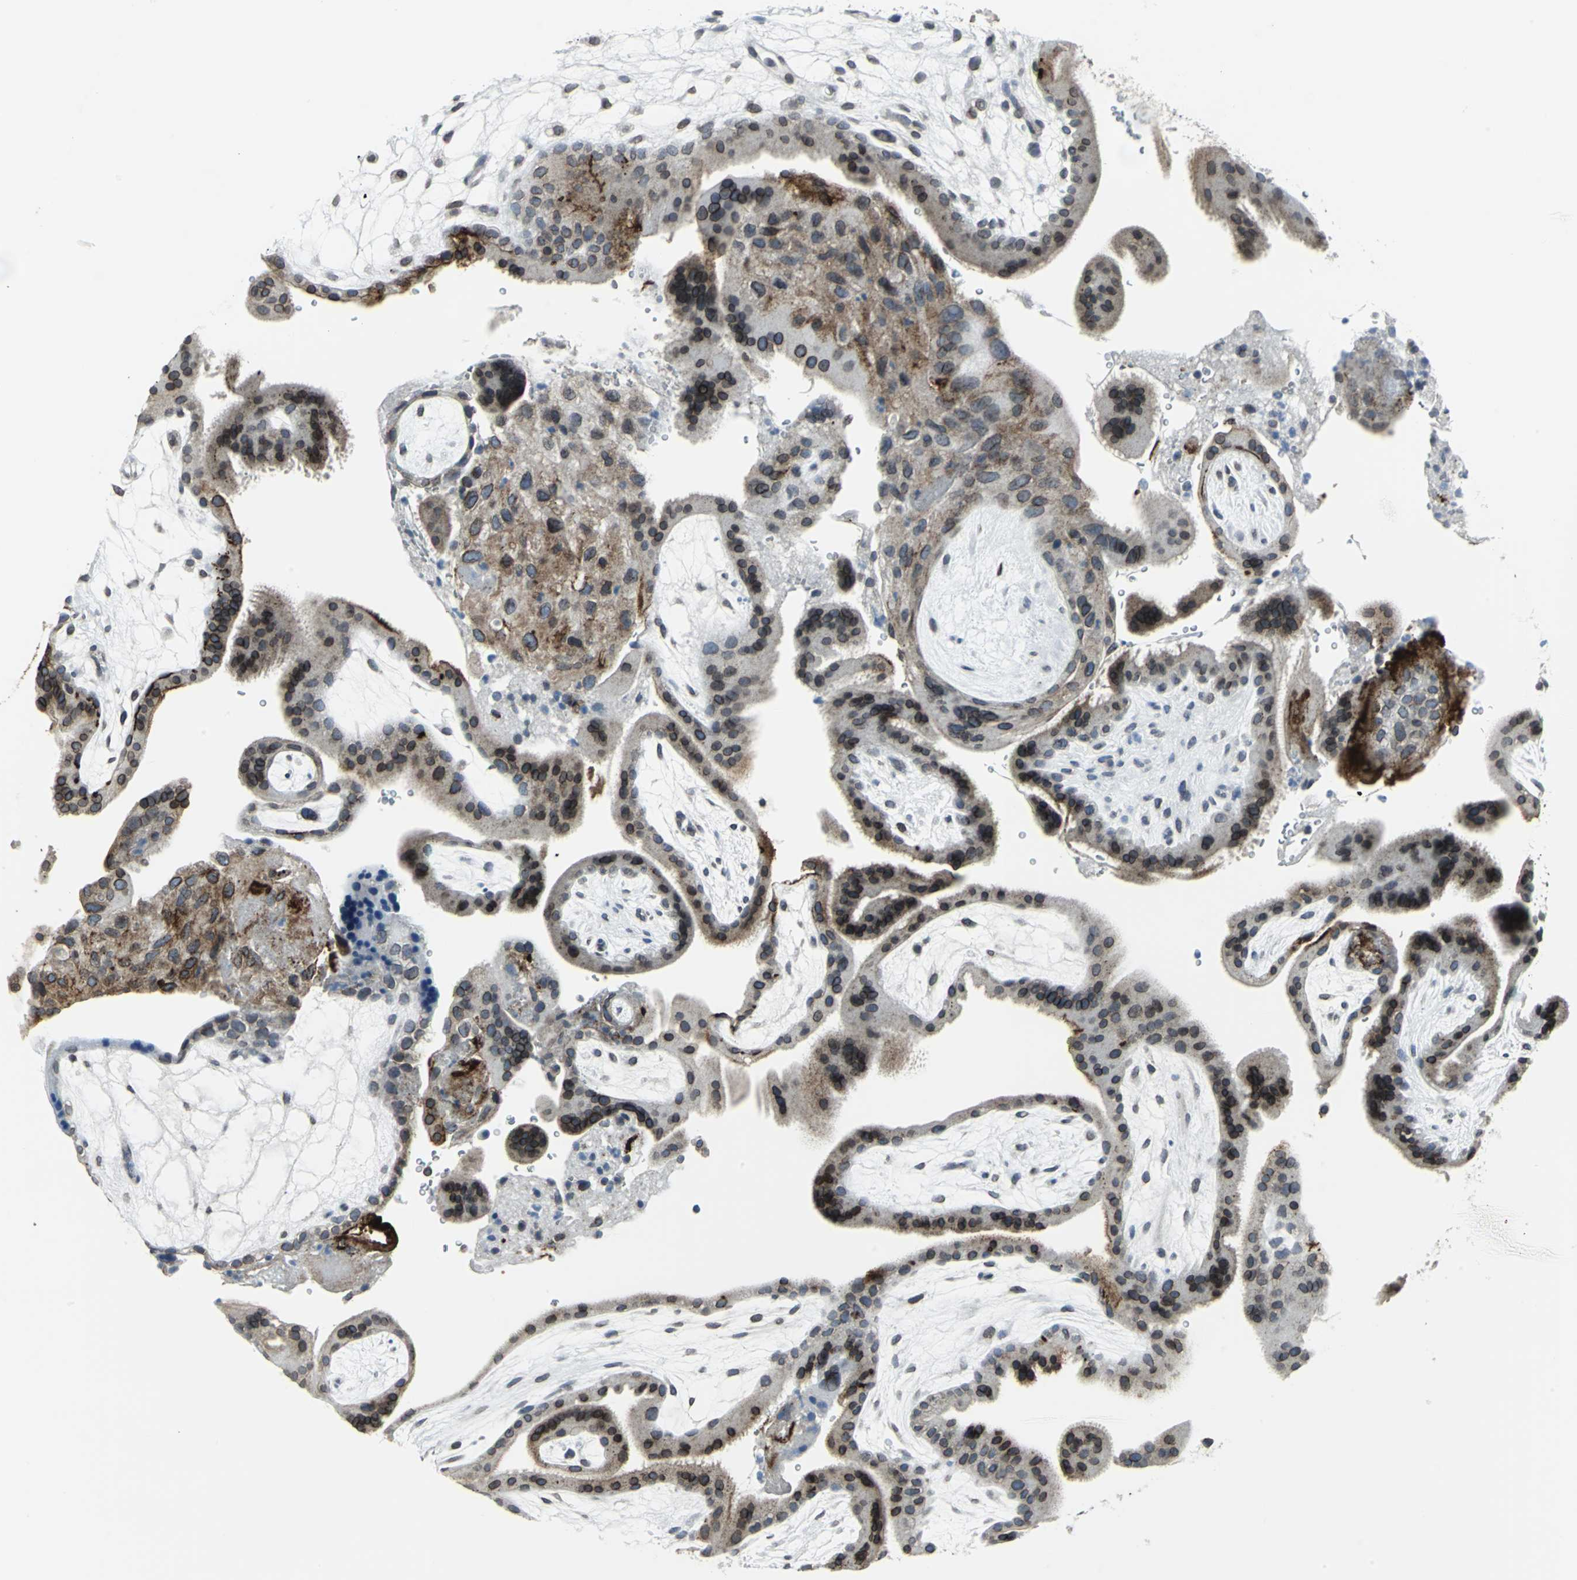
{"staining": {"intensity": "strong", "quantity": ">75%", "location": "cytoplasmic/membranous,nuclear"}, "tissue": "placenta", "cell_type": "Trophoblastic cells", "image_type": "normal", "snomed": [{"axis": "morphology", "description": "Normal tissue, NOS"}, {"axis": "topography", "description": "Placenta"}], "caption": "A brown stain highlights strong cytoplasmic/membranous,nuclear staining of a protein in trophoblastic cells of normal placenta. Nuclei are stained in blue.", "gene": "SNUPN", "patient": {"sex": "female", "age": 19}}